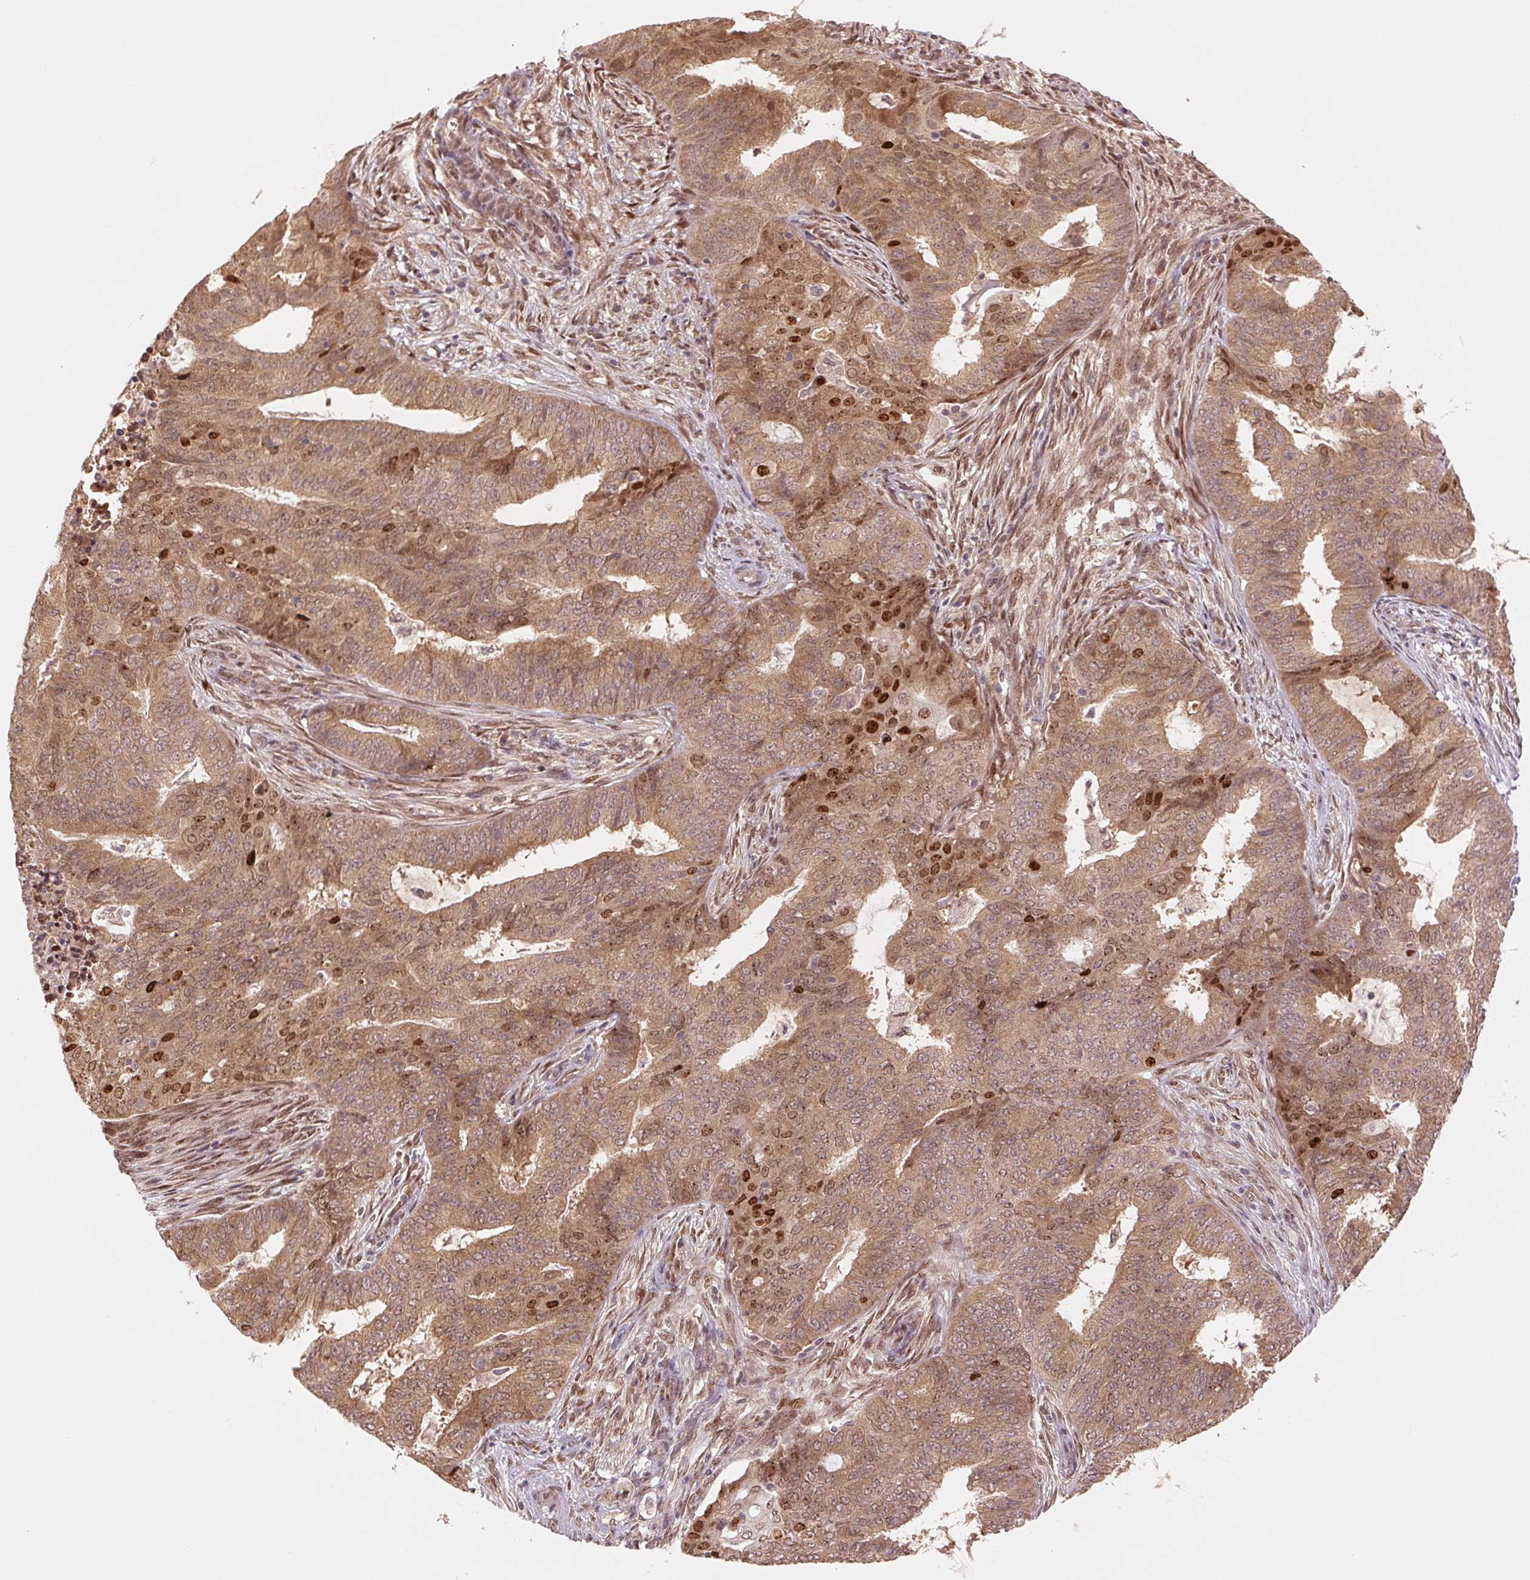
{"staining": {"intensity": "moderate", "quantity": ">75%", "location": "cytoplasmic/membranous,nuclear"}, "tissue": "endometrial cancer", "cell_type": "Tumor cells", "image_type": "cancer", "snomed": [{"axis": "morphology", "description": "Adenocarcinoma, NOS"}, {"axis": "topography", "description": "Endometrium"}], "caption": "Protein positivity by immunohistochemistry displays moderate cytoplasmic/membranous and nuclear staining in approximately >75% of tumor cells in endometrial cancer.", "gene": "ERI3", "patient": {"sex": "female", "age": 62}}